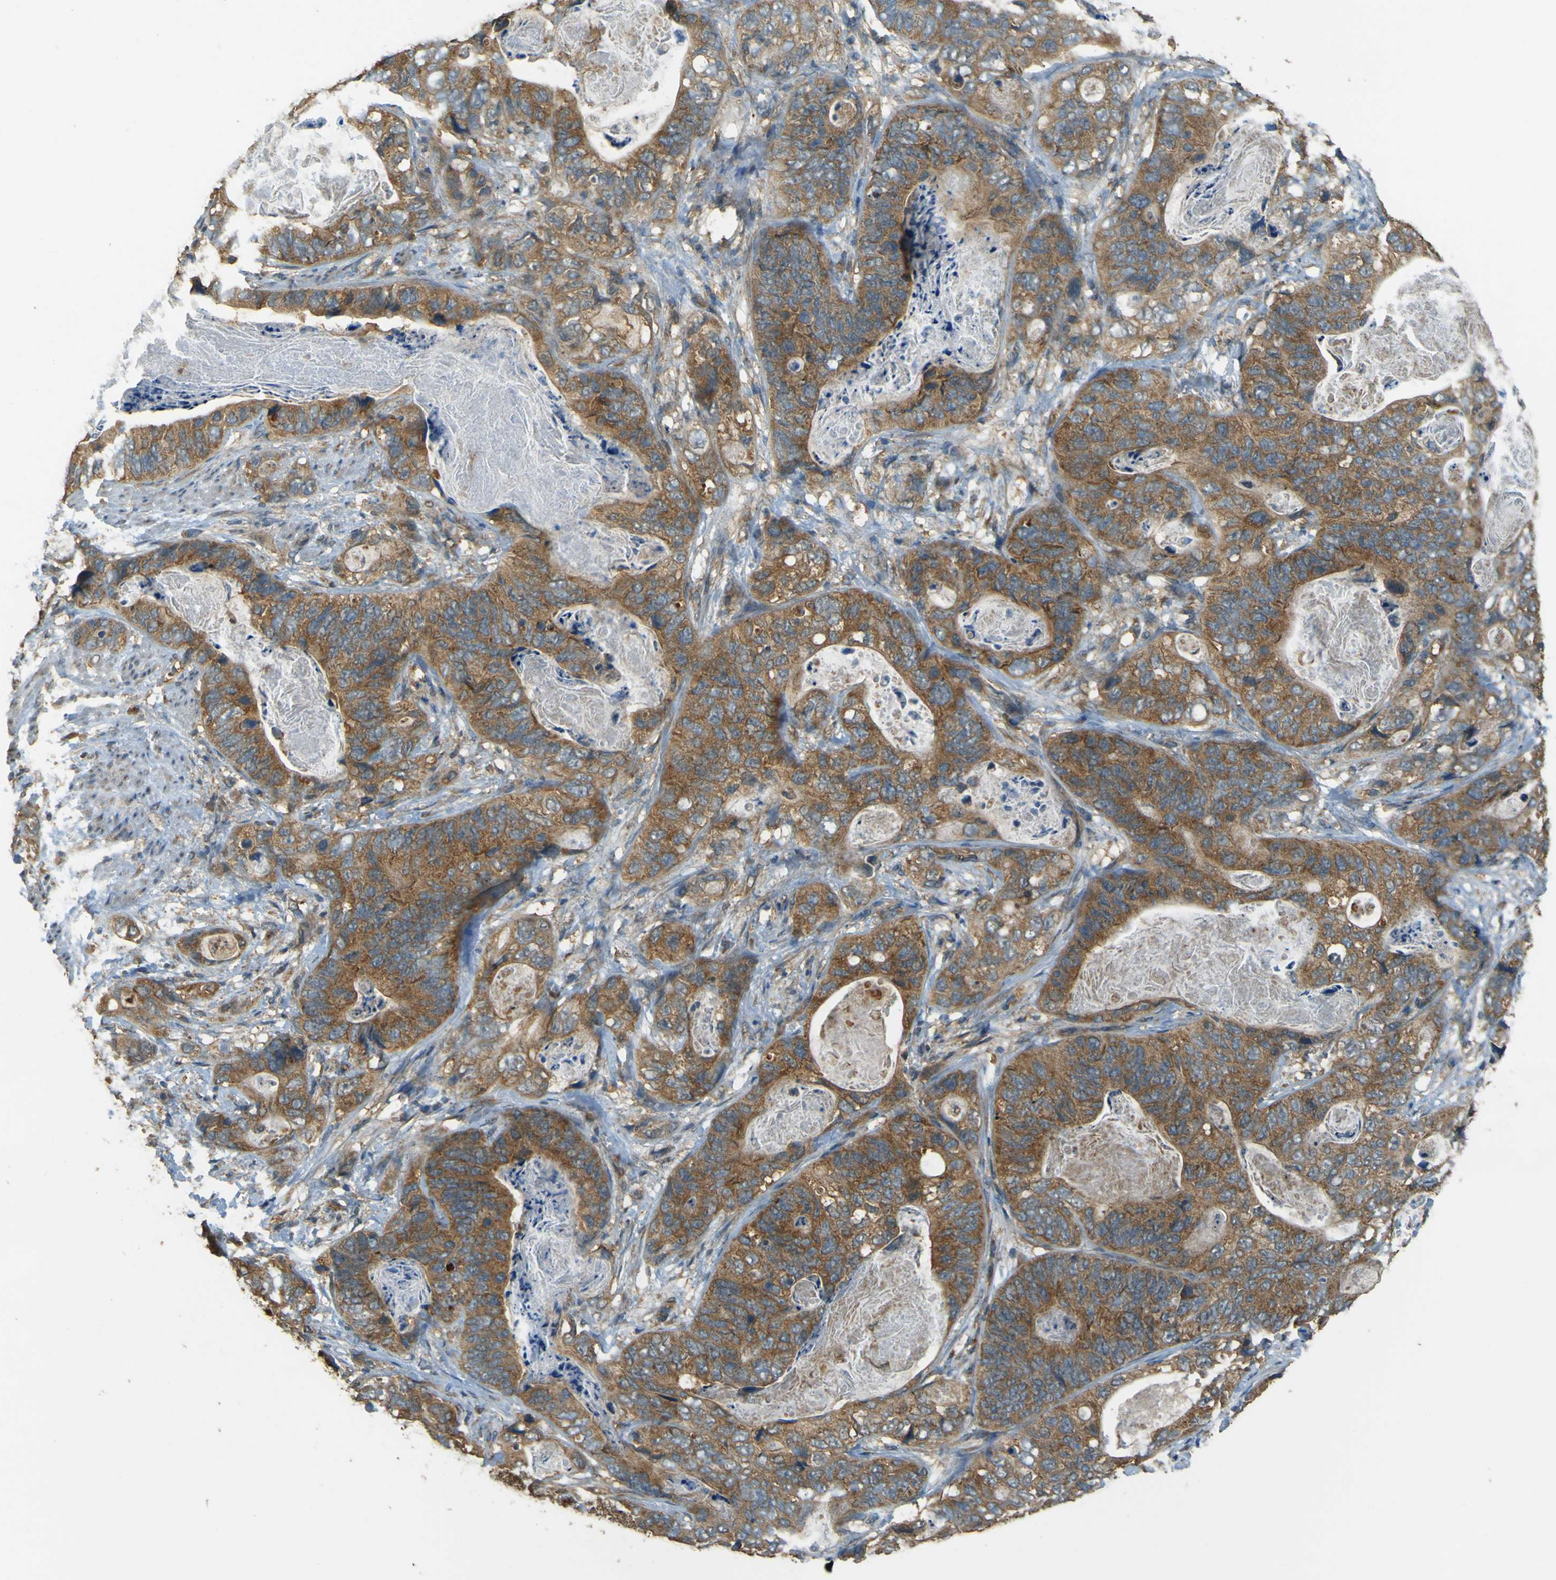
{"staining": {"intensity": "moderate", "quantity": ">75%", "location": "cytoplasmic/membranous"}, "tissue": "stomach cancer", "cell_type": "Tumor cells", "image_type": "cancer", "snomed": [{"axis": "morphology", "description": "Adenocarcinoma, NOS"}, {"axis": "topography", "description": "Stomach"}], "caption": "A photomicrograph of stomach cancer (adenocarcinoma) stained for a protein shows moderate cytoplasmic/membranous brown staining in tumor cells. (IHC, brightfield microscopy, high magnification).", "gene": "GOLGA1", "patient": {"sex": "female", "age": 89}}